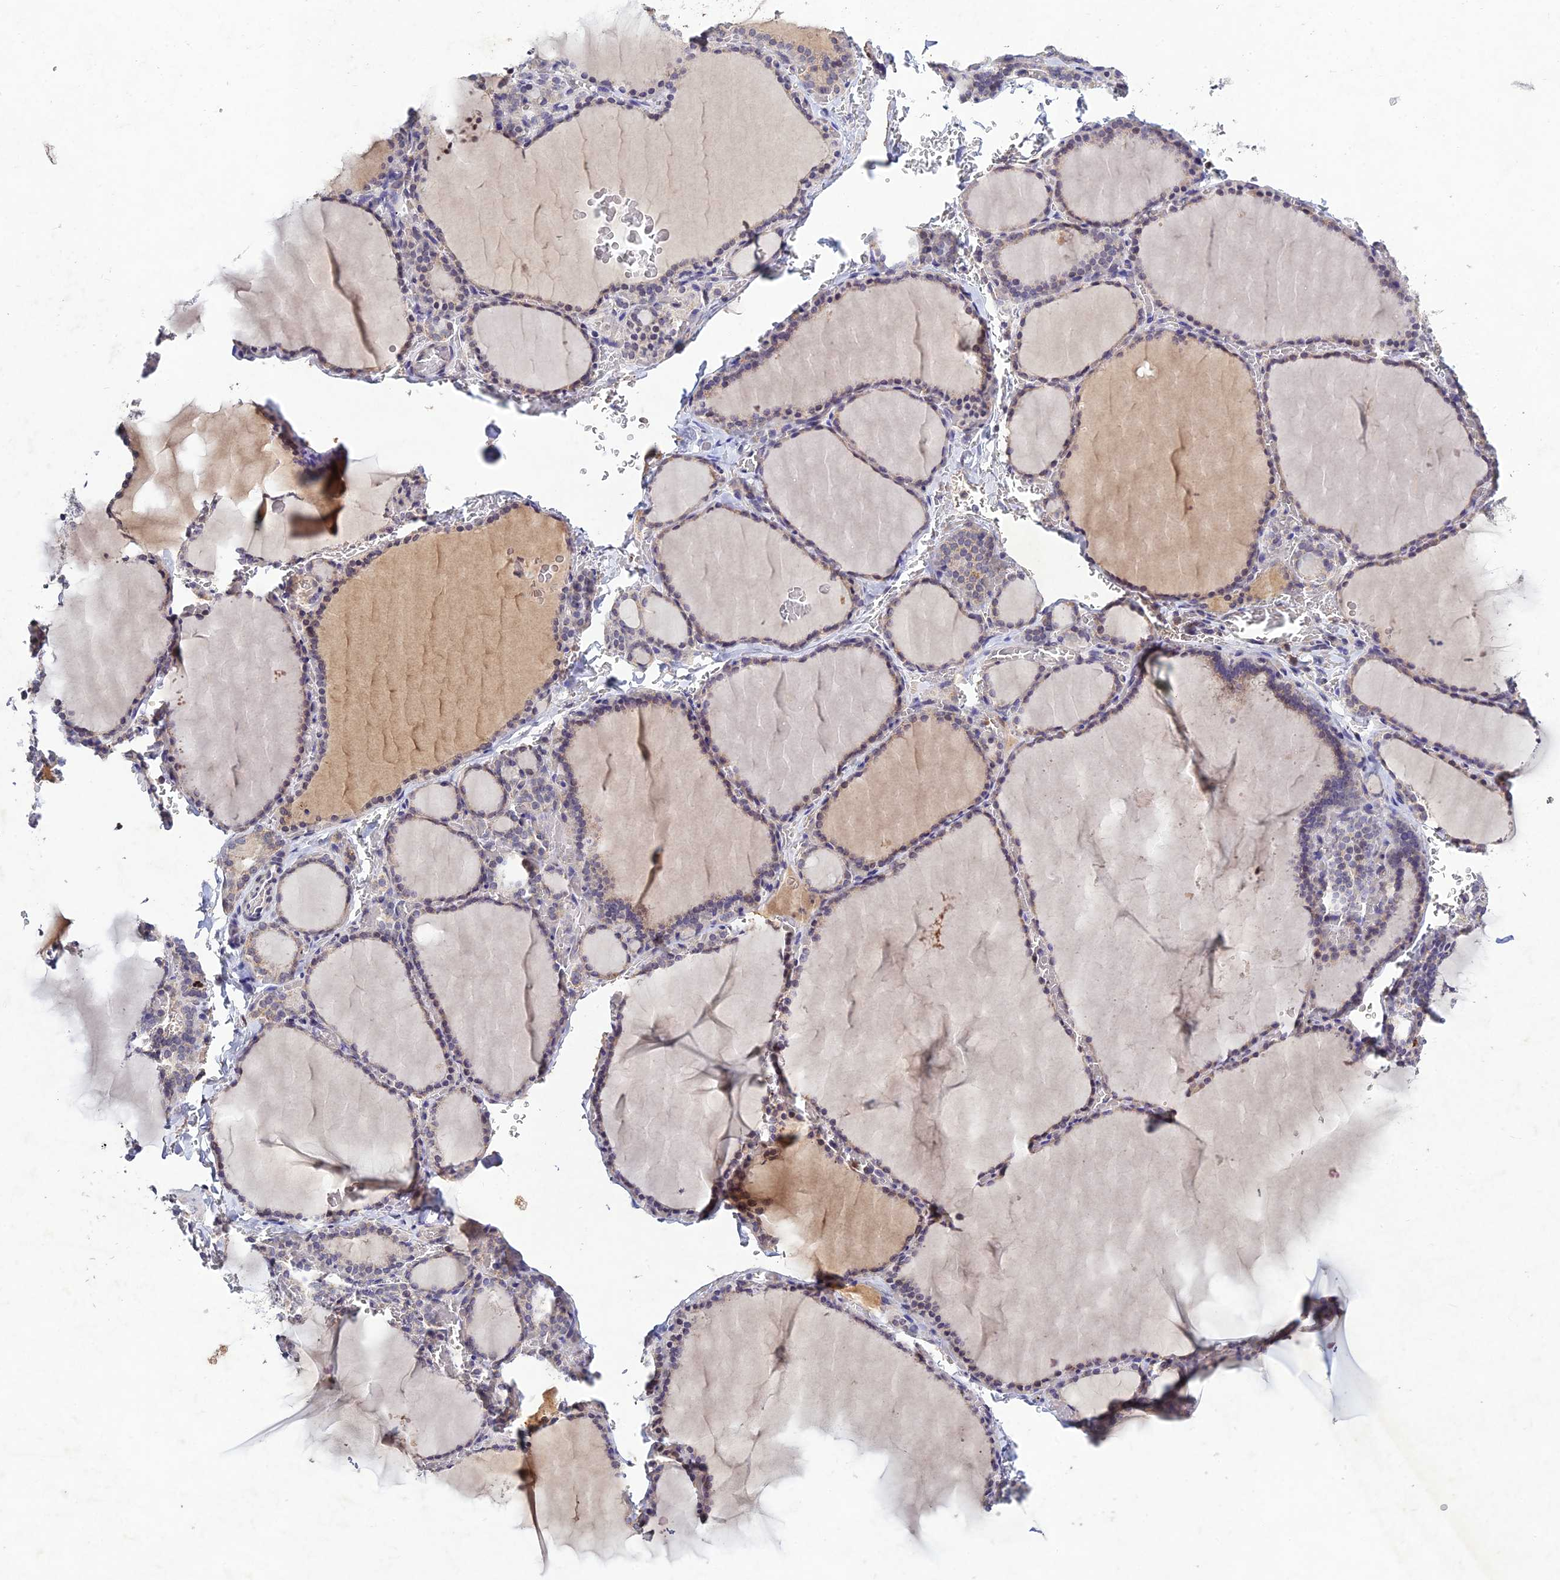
{"staining": {"intensity": "negative", "quantity": "none", "location": "none"}, "tissue": "thyroid gland", "cell_type": "Glandular cells", "image_type": "normal", "snomed": [{"axis": "morphology", "description": "Normal tissue, NOS"}, {"axis": "topography", "description": "Thyroid gland"}], "caption": "There is no significant expression in glandular cells of thyroid gland. Brightfield microscopy of immunohistochemistry (IHC) stained with DAB (3,3'-diaminobenzidine) (brown) and hematoxylin (blue), captured at high magnification.", "gene": "CHST5", "patient": {"sex": "female", "age": 39}}